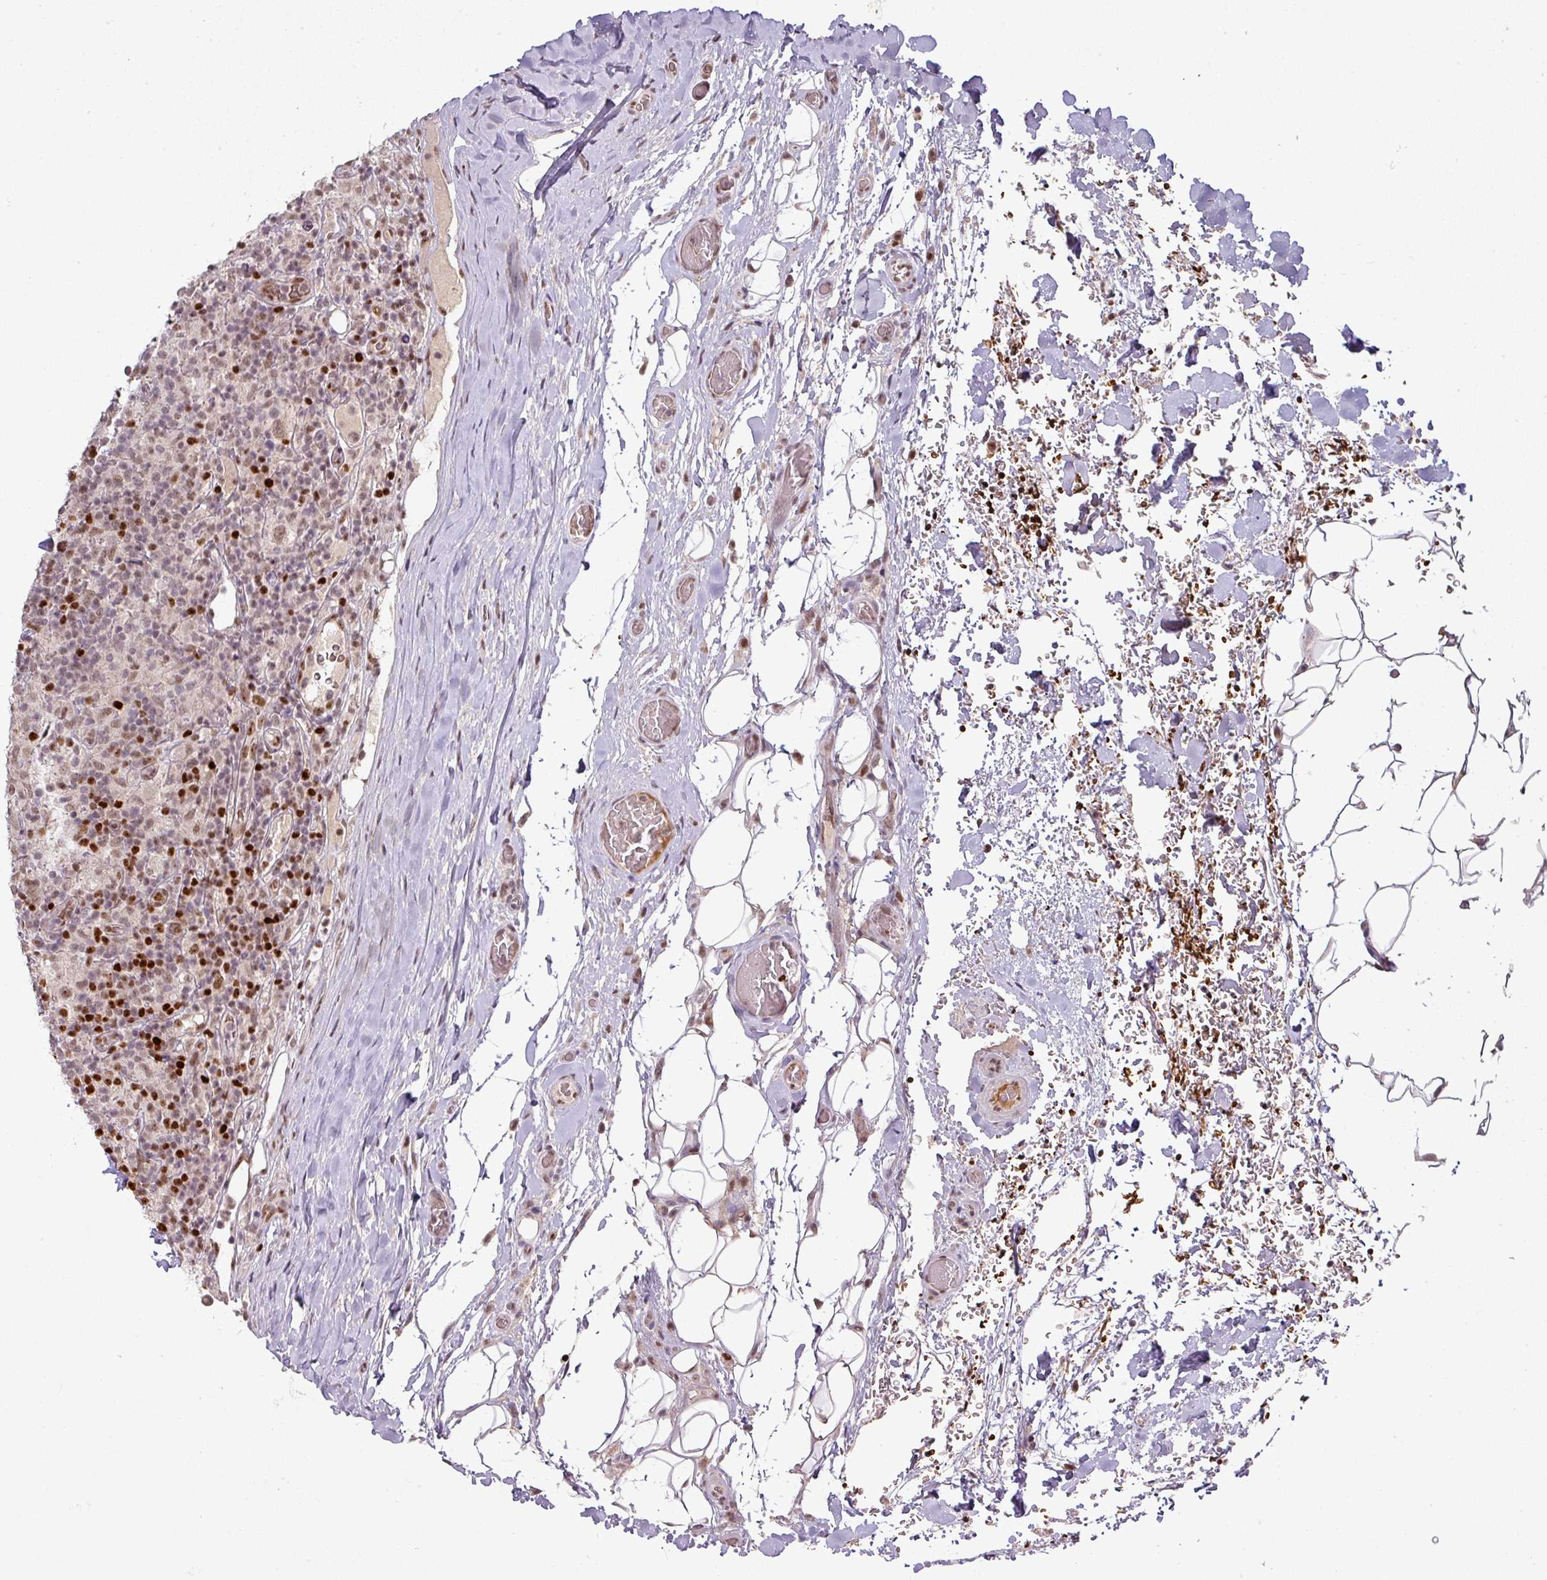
{"staining": {"intensity": "weak", "quantity": ">75%", "location": "nuclear"}, "tissue": "lymphoma", "cell_type": "Tumor cells", "image_type": "cancer", "snomed": [{"axis": "morphology", "description": "Hodgkin's disease, NOS"}, {"axis": "topography", "description": "Lymph node"}], "caption": "Immunohistochemistry of Hodgkin's disease displays low levels of weak nuclear staining in approximately >75% of tumor cells.", "gene": "NEIL1", "patient": {"sex": "male", "age": 70}}